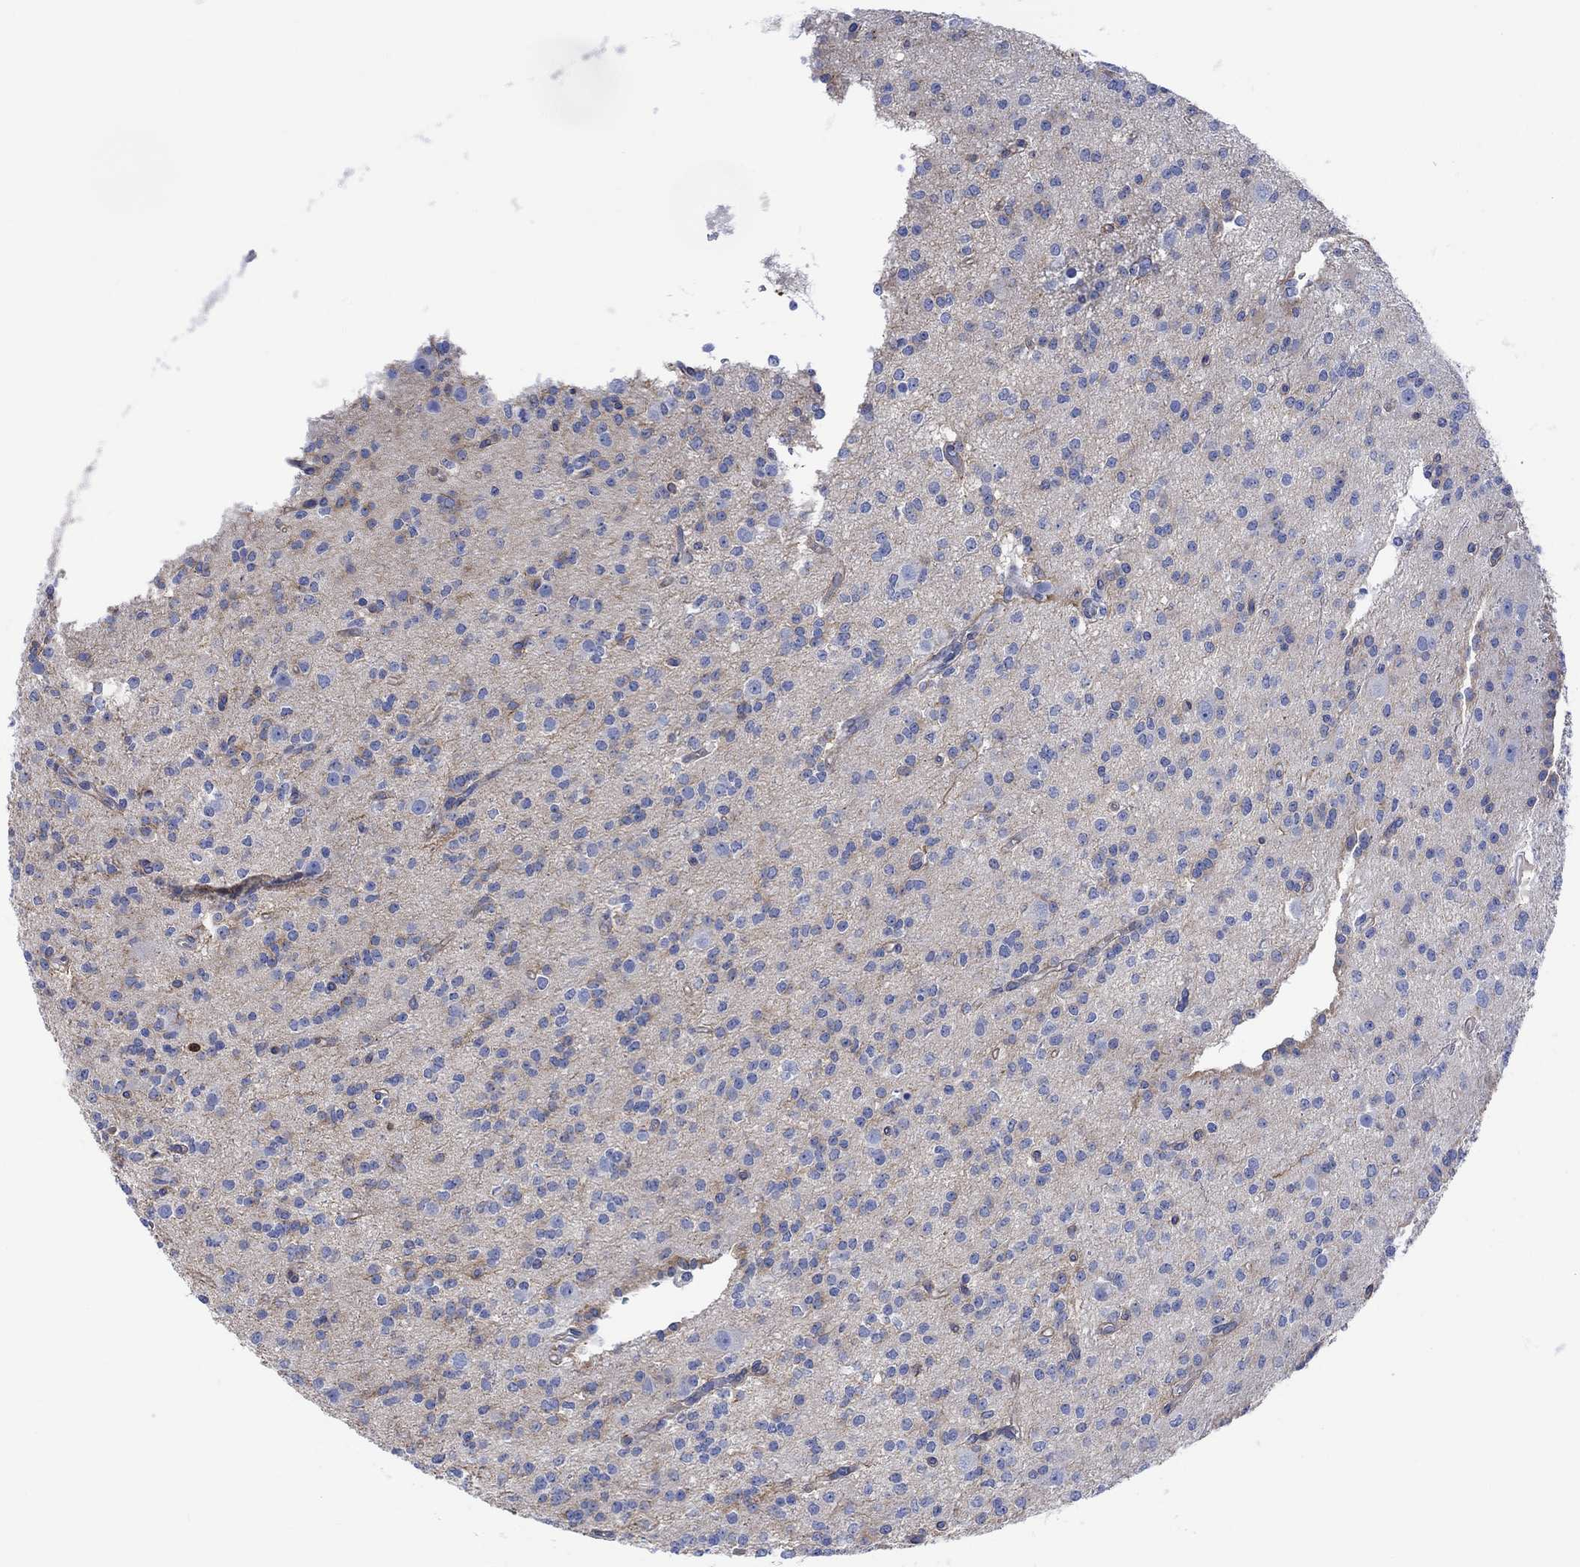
{"staining": {"intensity": "negative", "quantity": "none", "location": "none"}, "tissue": "glioma", "cell_type": "Tumor cells", "image_type": "cancer", "snomed": [{"axis": "morphology", "description": "Glioma, malignant, Low grade"}, {"axis": "topography", "description": "Brain"}], "caption": "The immunohistochemistry (IHC) histopathology image has no significant staining in tumor cells of glioma tissue.", "gene": "GBP5", "patient": {"sex": "male", "age": 27}}